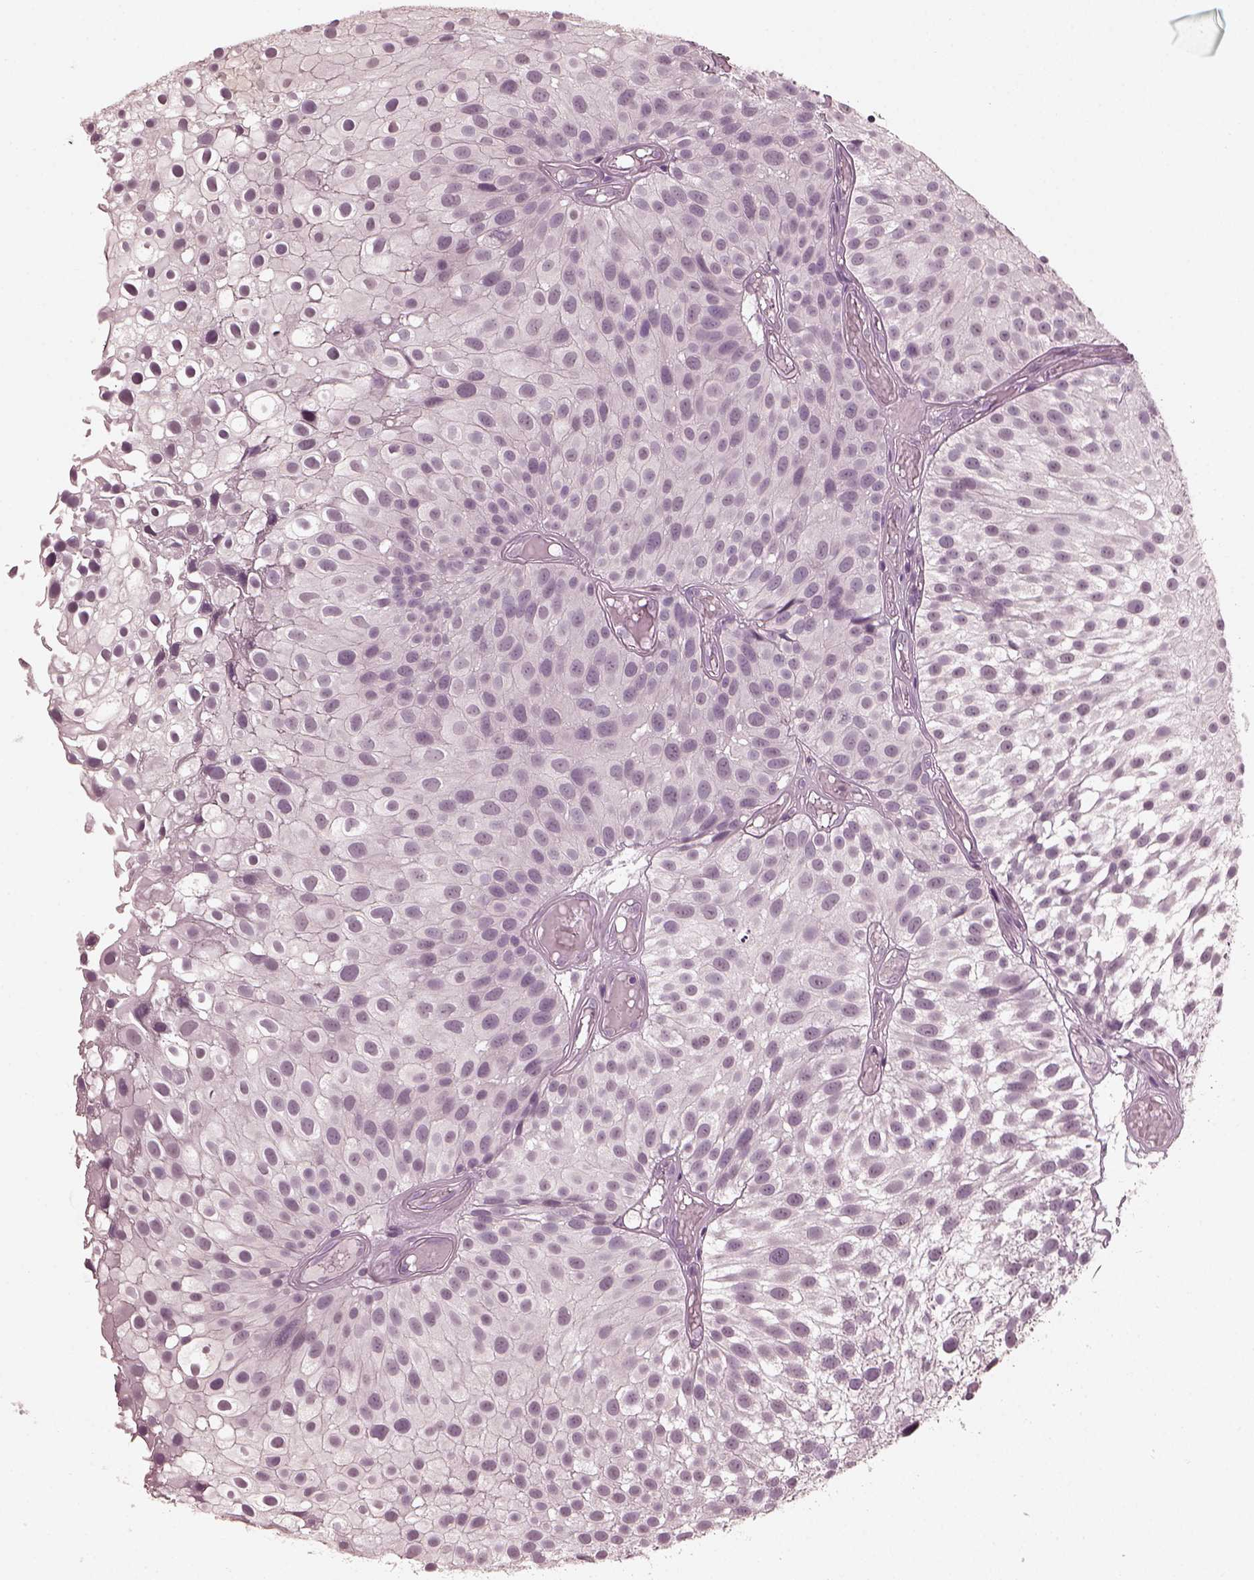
{"staining": {"intensity": "negative", "quantity": "none", "location": "none"}, "tissue": "urothelial cancer", "cell_type": "Tumor cells", "image_type": "cancer", "snomed": [{"axis": "morphology", "description": "Urothelial carcinoma, Low grade"}, {"axis": "topography", "description": "Urinary bladder"}], "caption": "Immunohistochemical staining of urothelial carcinoma (low-grade) demonstrates no significant positivity in tumor cells. (DAB immunohistochemistry (IHC) with hematoxylin counter stain).", "gene": "OPTC", "patient": {"sex": "male", "age": 79}}